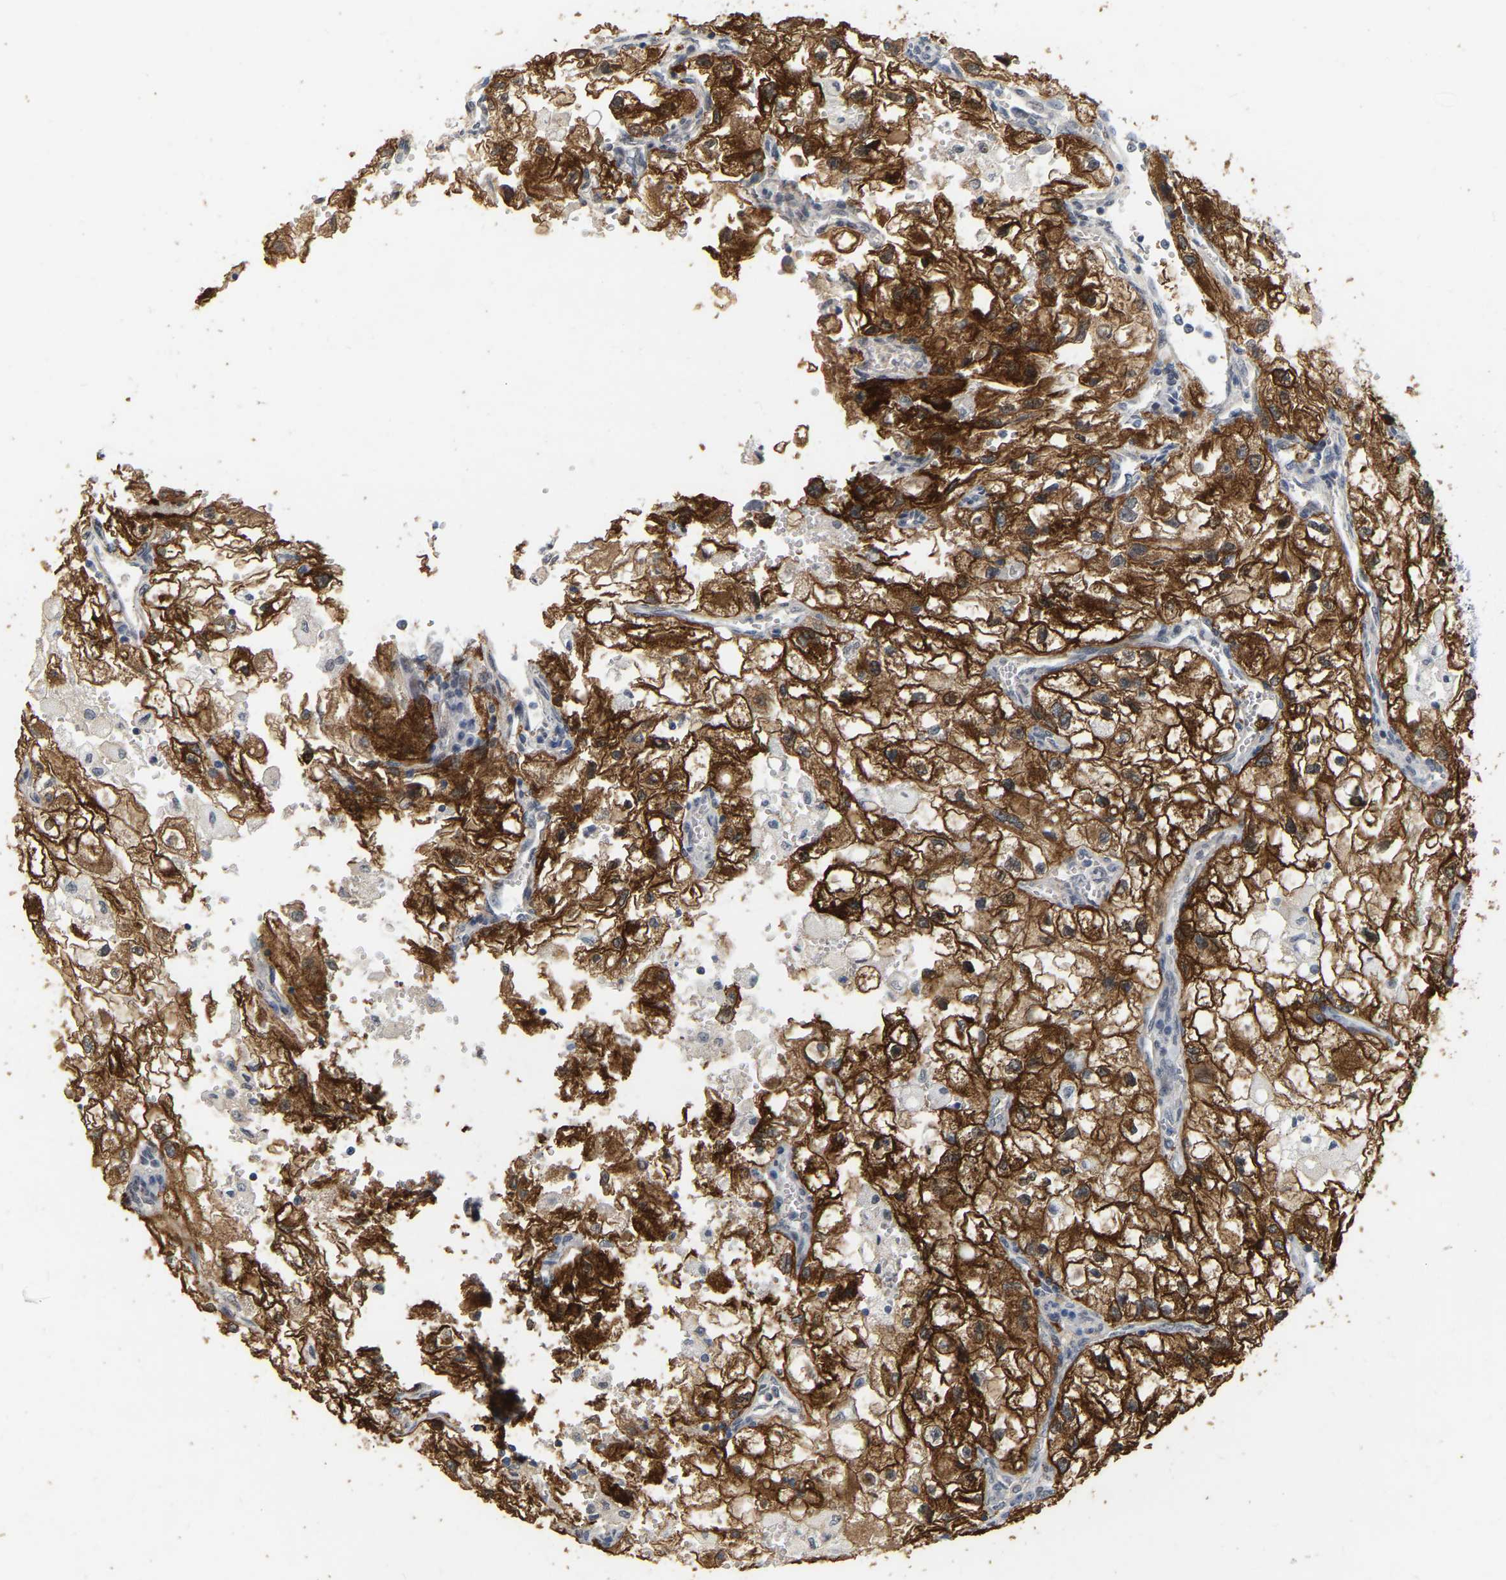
{"staining": {"intensity": "strong", "quantity": ">75%", "location": "cytoplasmic/membranous"}, "tissue": "renal cancer", "cell_type": "Tumor cells", "image_type": "cancer", "snomed": [{"axis": "morphology", "description": "Adenocarcinoma, NOS"}, {"axis": "topography", "description": "Kidney"}], "caption": "This micrograph demonstrates renal cancer stained with immunohistochemistry to label a protein in brown. The cytoplasmic/membranous of tumor cells show strong positivity for the protein. Nuclei are counter-stained blue.", "gene": "RUVBL1", "patient": {"sex": "female", "age": 70}}